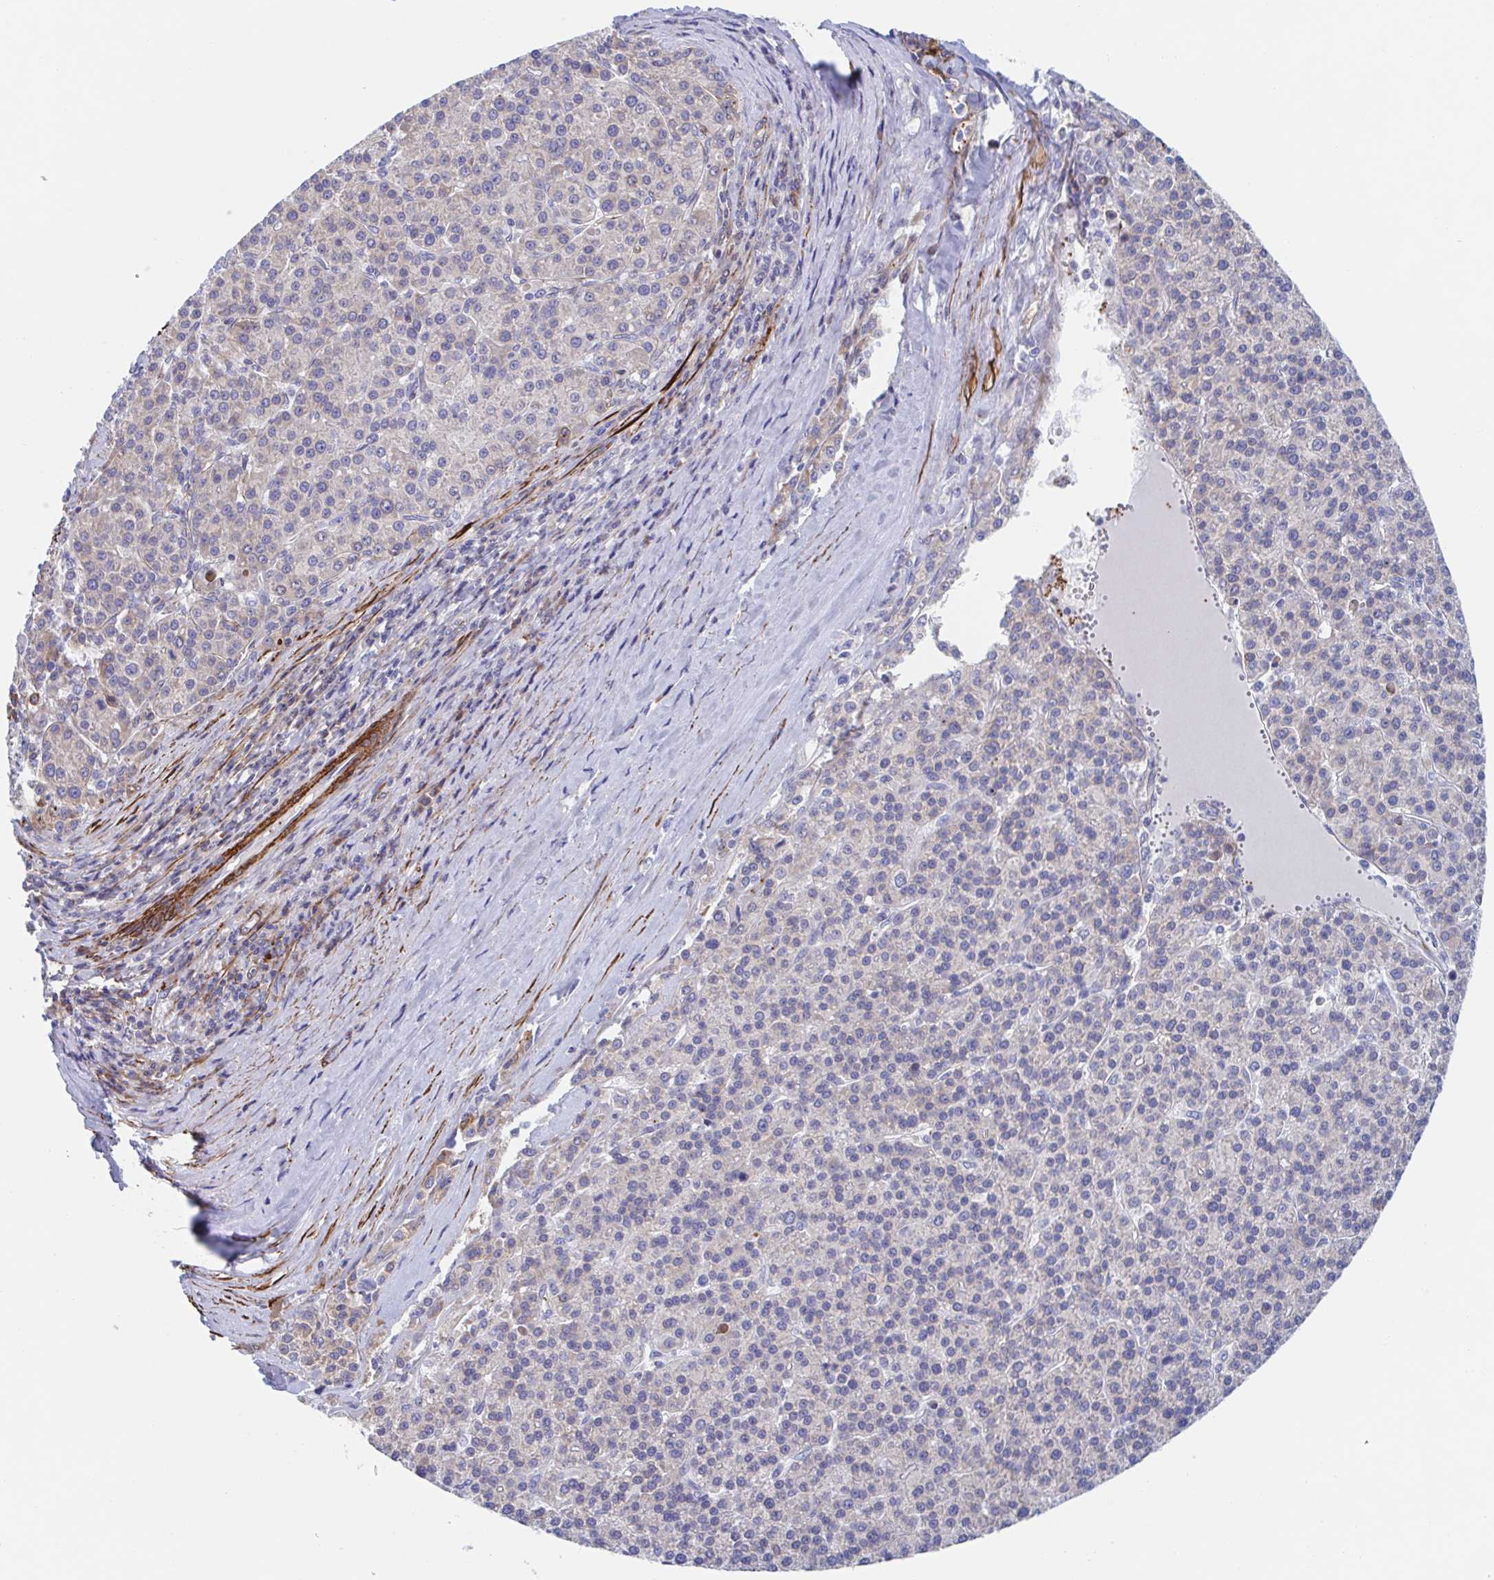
{"staining": {"intensity": "negative", "quantity": "none", "location": "none"}, "tissue": "liver cancer", "cell_type": "Tumor cells", "image_type": "cancer", "snomed": [{"axis": "morphology", "description": "Carcinoma, Hepatocellular, NOS"}, {"axis": "topography", "description": "Liver"}], "caption": "Liver cancer (hepatocellular carcinoma) was stained to show a protein in brown. There is no significant expression in tumor cells.", "gene": "KLC3", "patient": {"sex": "female", "age": 58}}